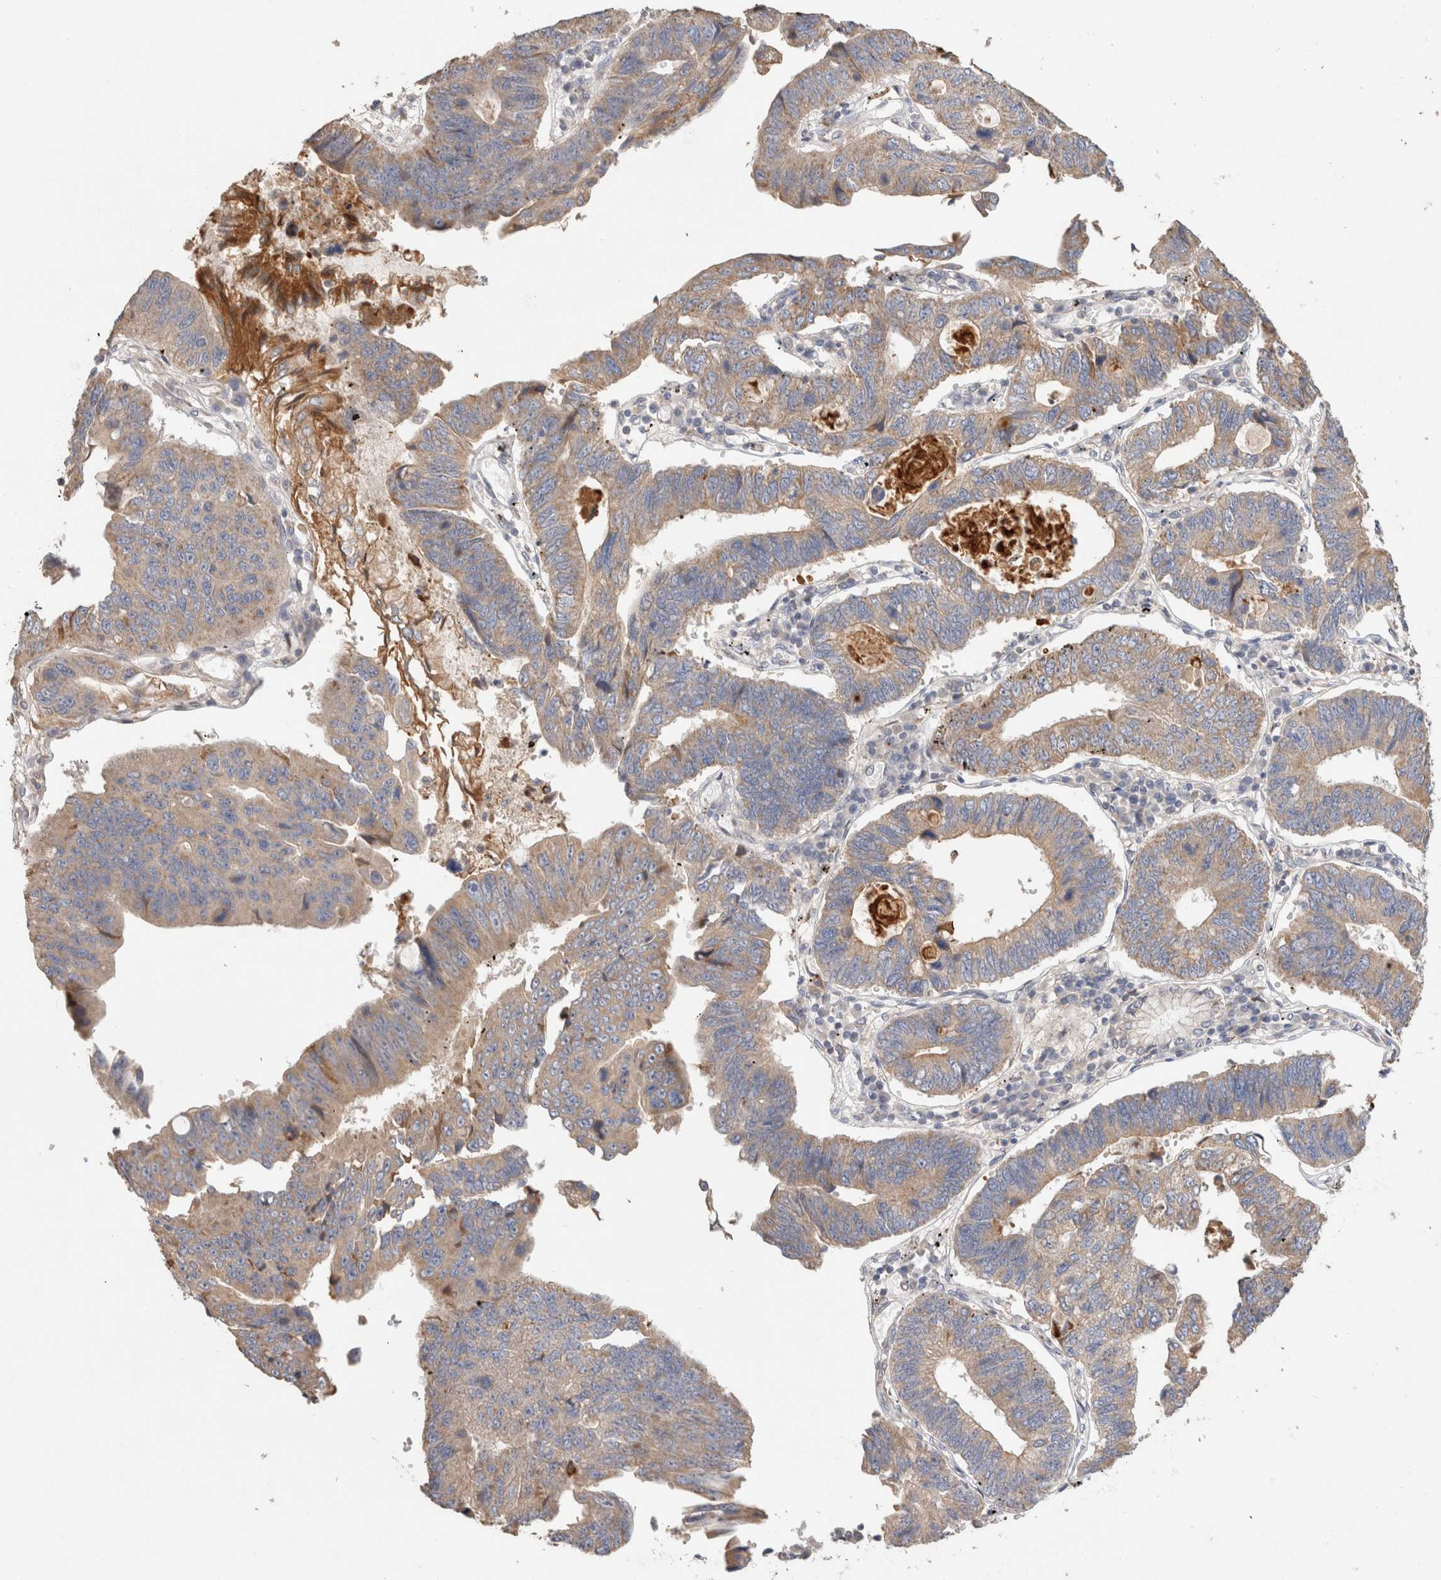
{"staining": {"intensity": "weak", "quantity": ">75%", "location": "cytoplasmic/membranous"}, "tissue": "stomach cancer", "cell_type": "Tumor cells", "image_type": "cancer", "snomed": [{"axis": "morphology", "description": "Adenocarcinoma, NOS"}, {"axis": "topography", "description": "Stomach"}], "caption": "A high-resolution image shows immunohistochemistry staining of adenocarcinoma (stomach), which reveals weak cytoplasmic/membranous positivity in about >75% of tumor cells. The protein of interest is stained brown, and the nuclei are stained in blue (DAB (3,3'-diaminobenzidine) IHC with brightfield microscopy, high magnification).", "gene": "PROS1", "patient": {"sex": "male", "age": 59}}